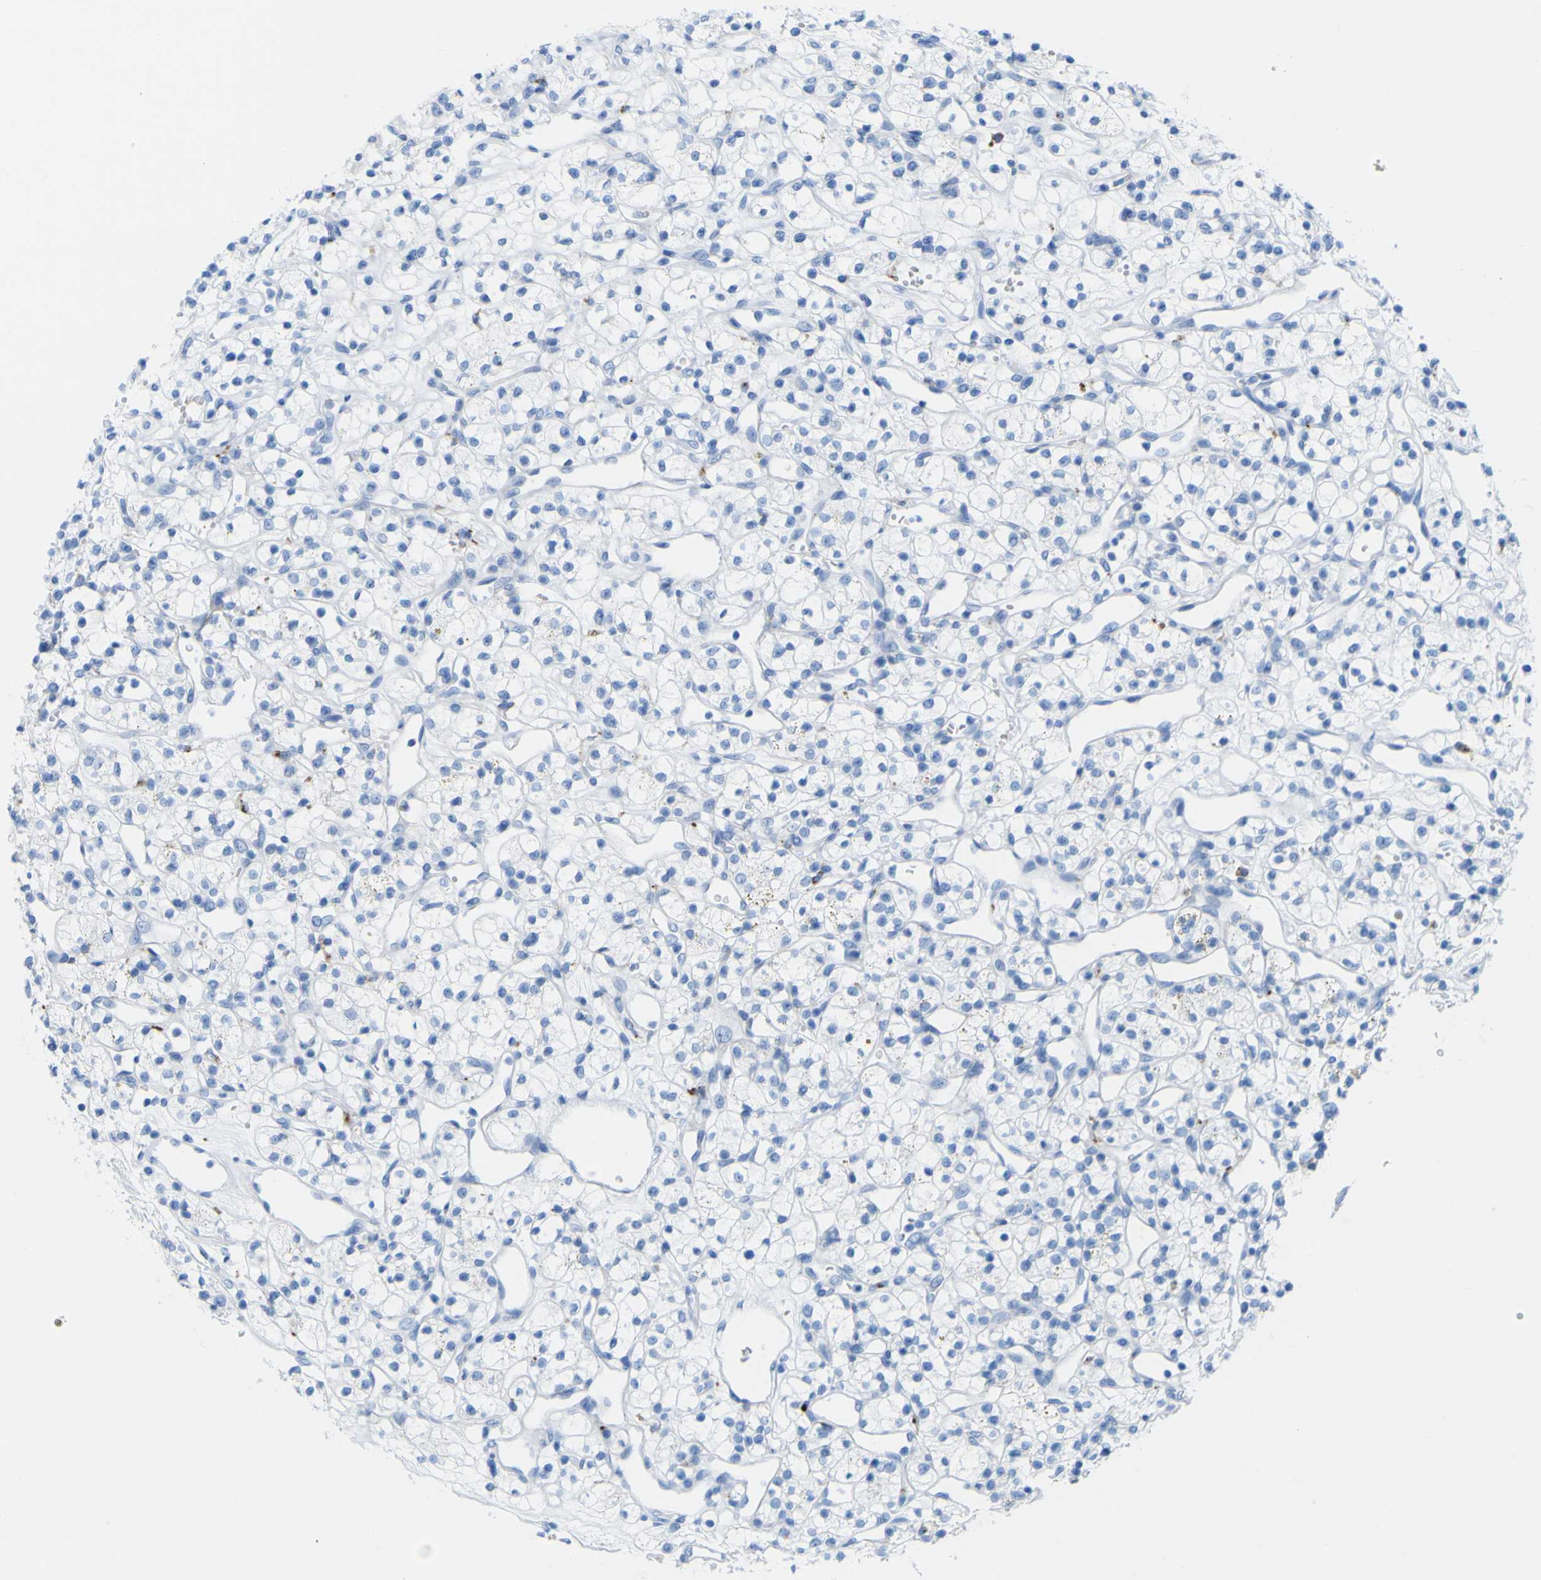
{"staining": {"intensity": "negative", "quantity": "none", "location": "none"}, "tissue": "renal cancer", "cell_type": "Tumor cells", "image_type": "cancer", "snomed": [{"axis": "morphology", "description": "Adenocarcinoma, NOS"}, {"axis": "topography", "description": "Kidney"}], "caption": "High power microscopy micrograph of an immunohistochemistry (IHC) image of renal cancer, revealing no significant expression in tumor cells.", "gene": "PLD3", "patient": {"sex": "female", "age": 60}}